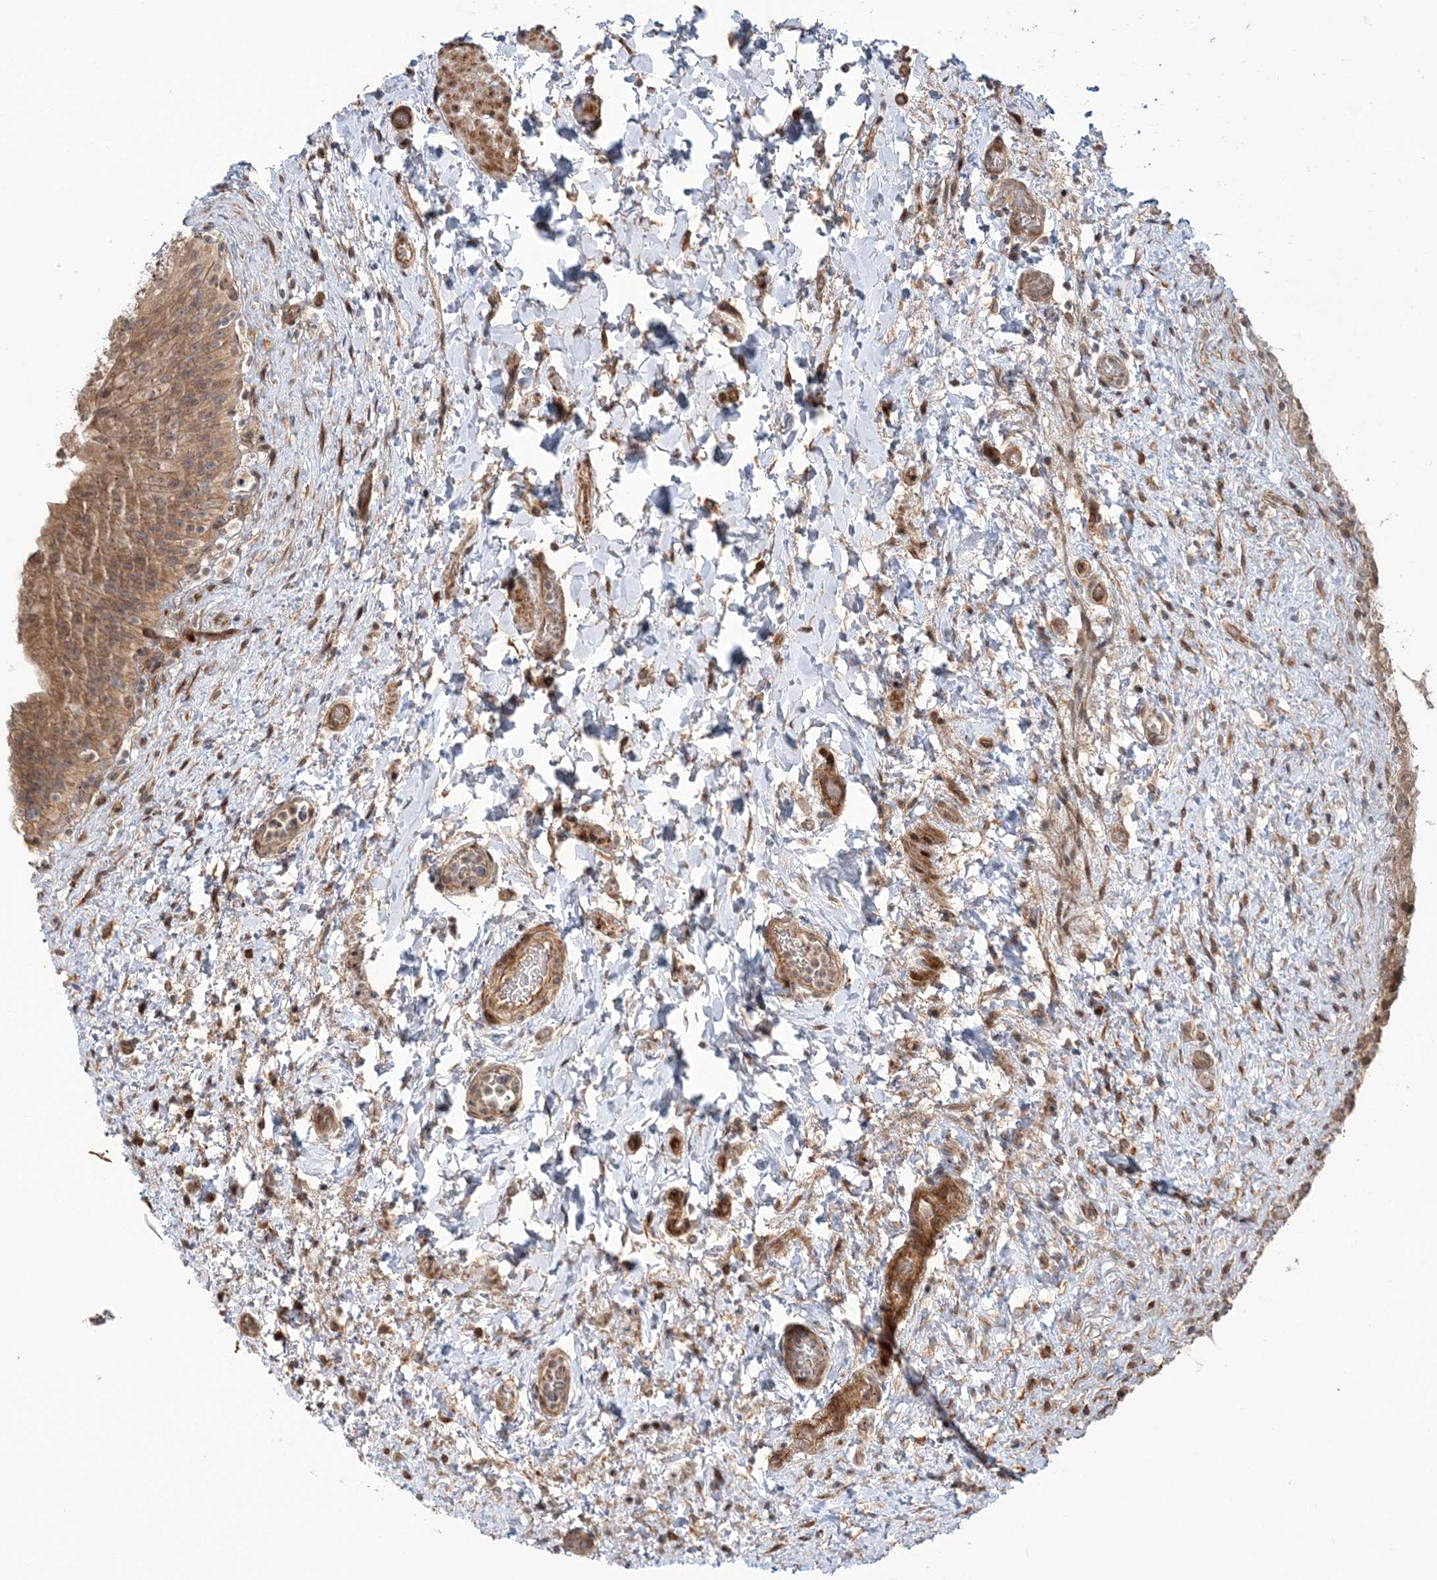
{"staining": {"intensity": "moderate", "quantity": "25%-75%", "location": "cytoplasmic/membranous,nuclear"}, "tissue": "urinary bladder", "cell_type": "Urothelial cells", "image_type": "normal", "snomed": [{"axis": "morphology", "description": "Normal tissue, NOS"}, {"axis": "topography", "description": "Urinary bladder"}], "caption": "Immunohistochemical staining of unremarkable urinary bladder shows medium levels of moderate cytoplasmic/membranous,nuclear expression in approximately 25%-75% of urothelial cells.", "gene": "UBTD2", "patient": {"sex": "female", "age": 27}}